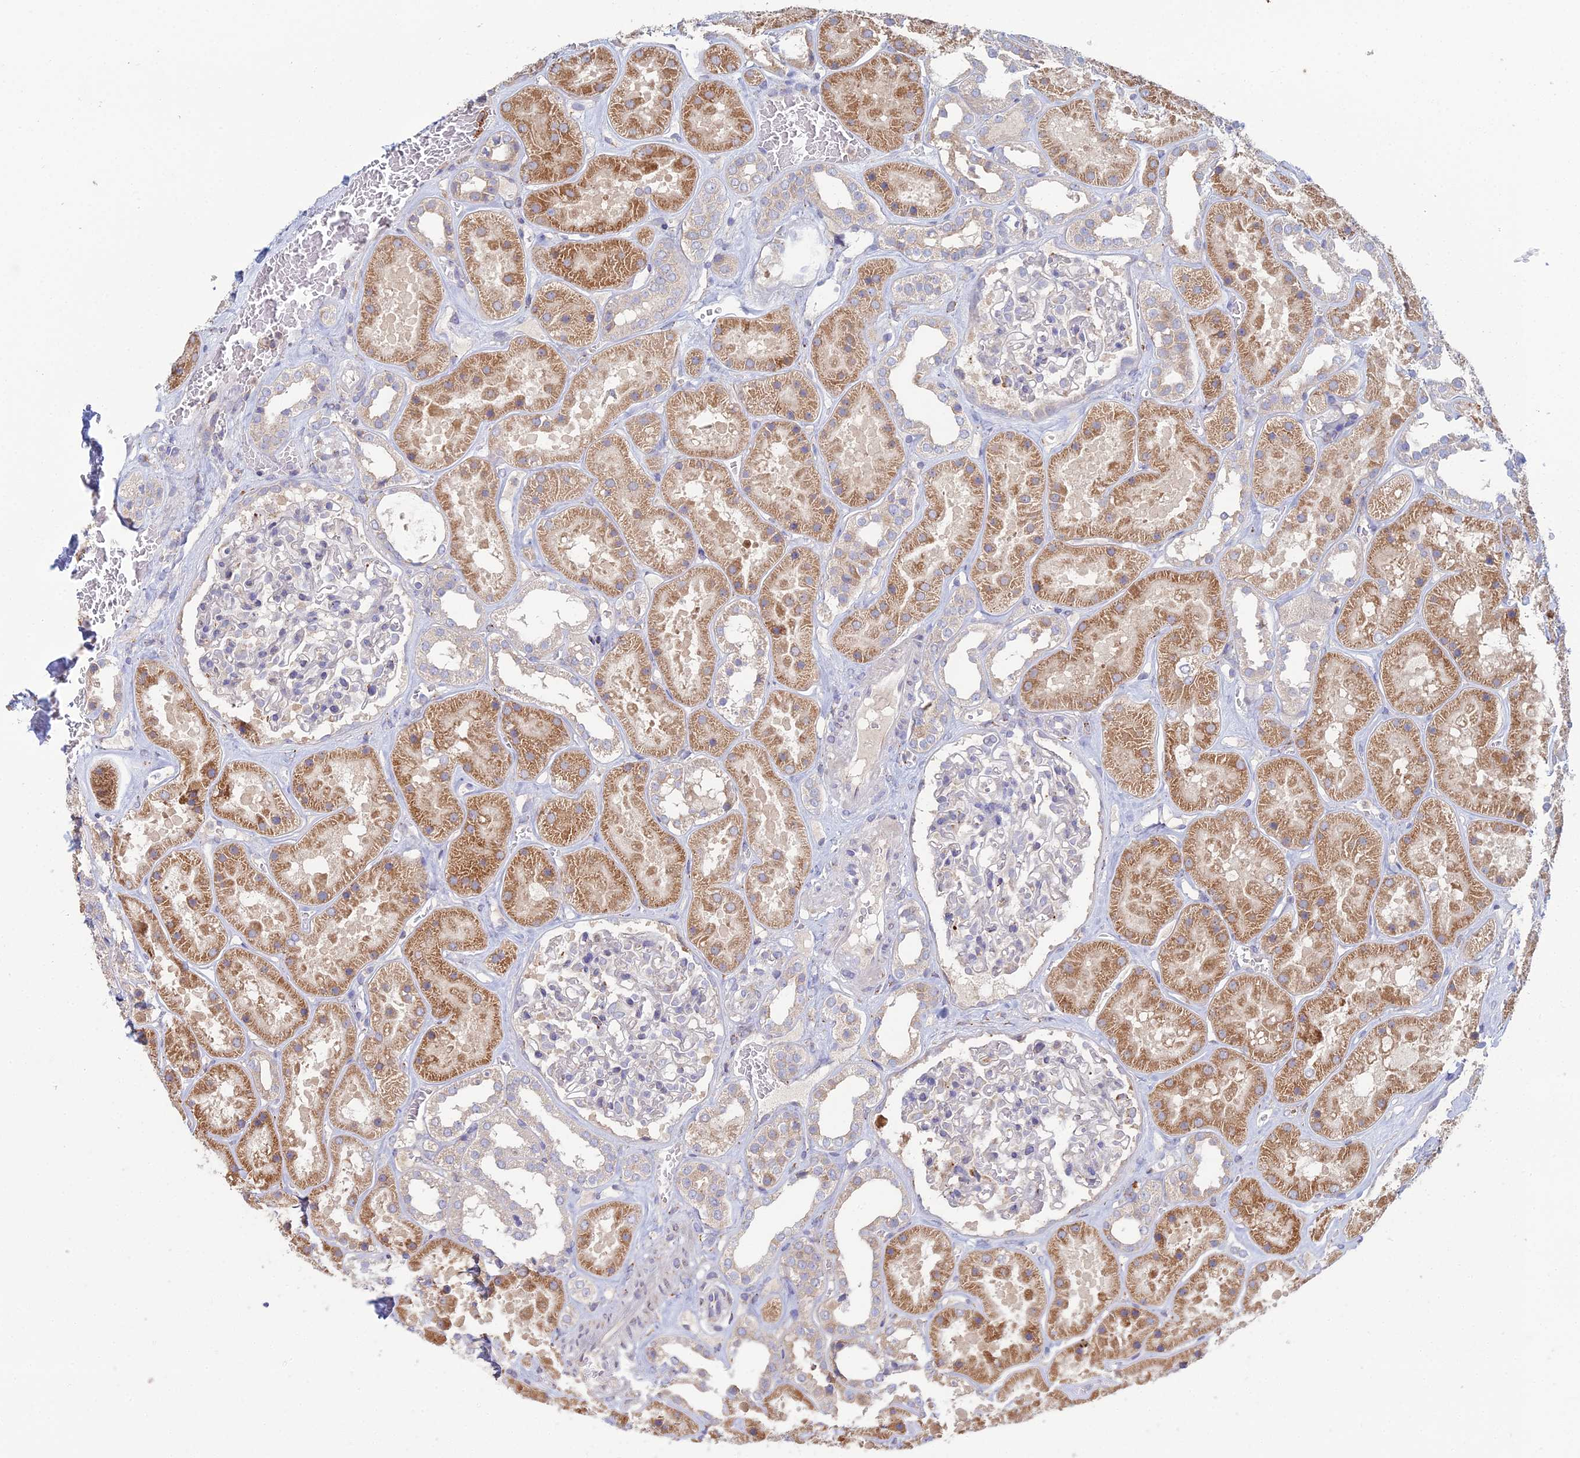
{"staining": {"intensity": "negative", "quantity": "none", "location": "none"}, "tissue": "kidney", "cell_type": "Cells in glomeruli", "image_type": "normal", "snomed": [{"axis": "morphology", "description": "Normal tissue, NOS"}, {"axis": "topography", "description": "Kidney"}], "caption": "DAB (3,3'-diaminobenzidine) immunohistochemical staining of benign human kidney exhibits no significant positivity in cells in glomeruli. The staining was performed using DAB to visualize the protein expression in brown, while the nuclei were stained in blue with hematoxylin (Magnification: 20x).", "gene": "TRAPPC6A", "patient": {"sex": "female", "age": 41}}